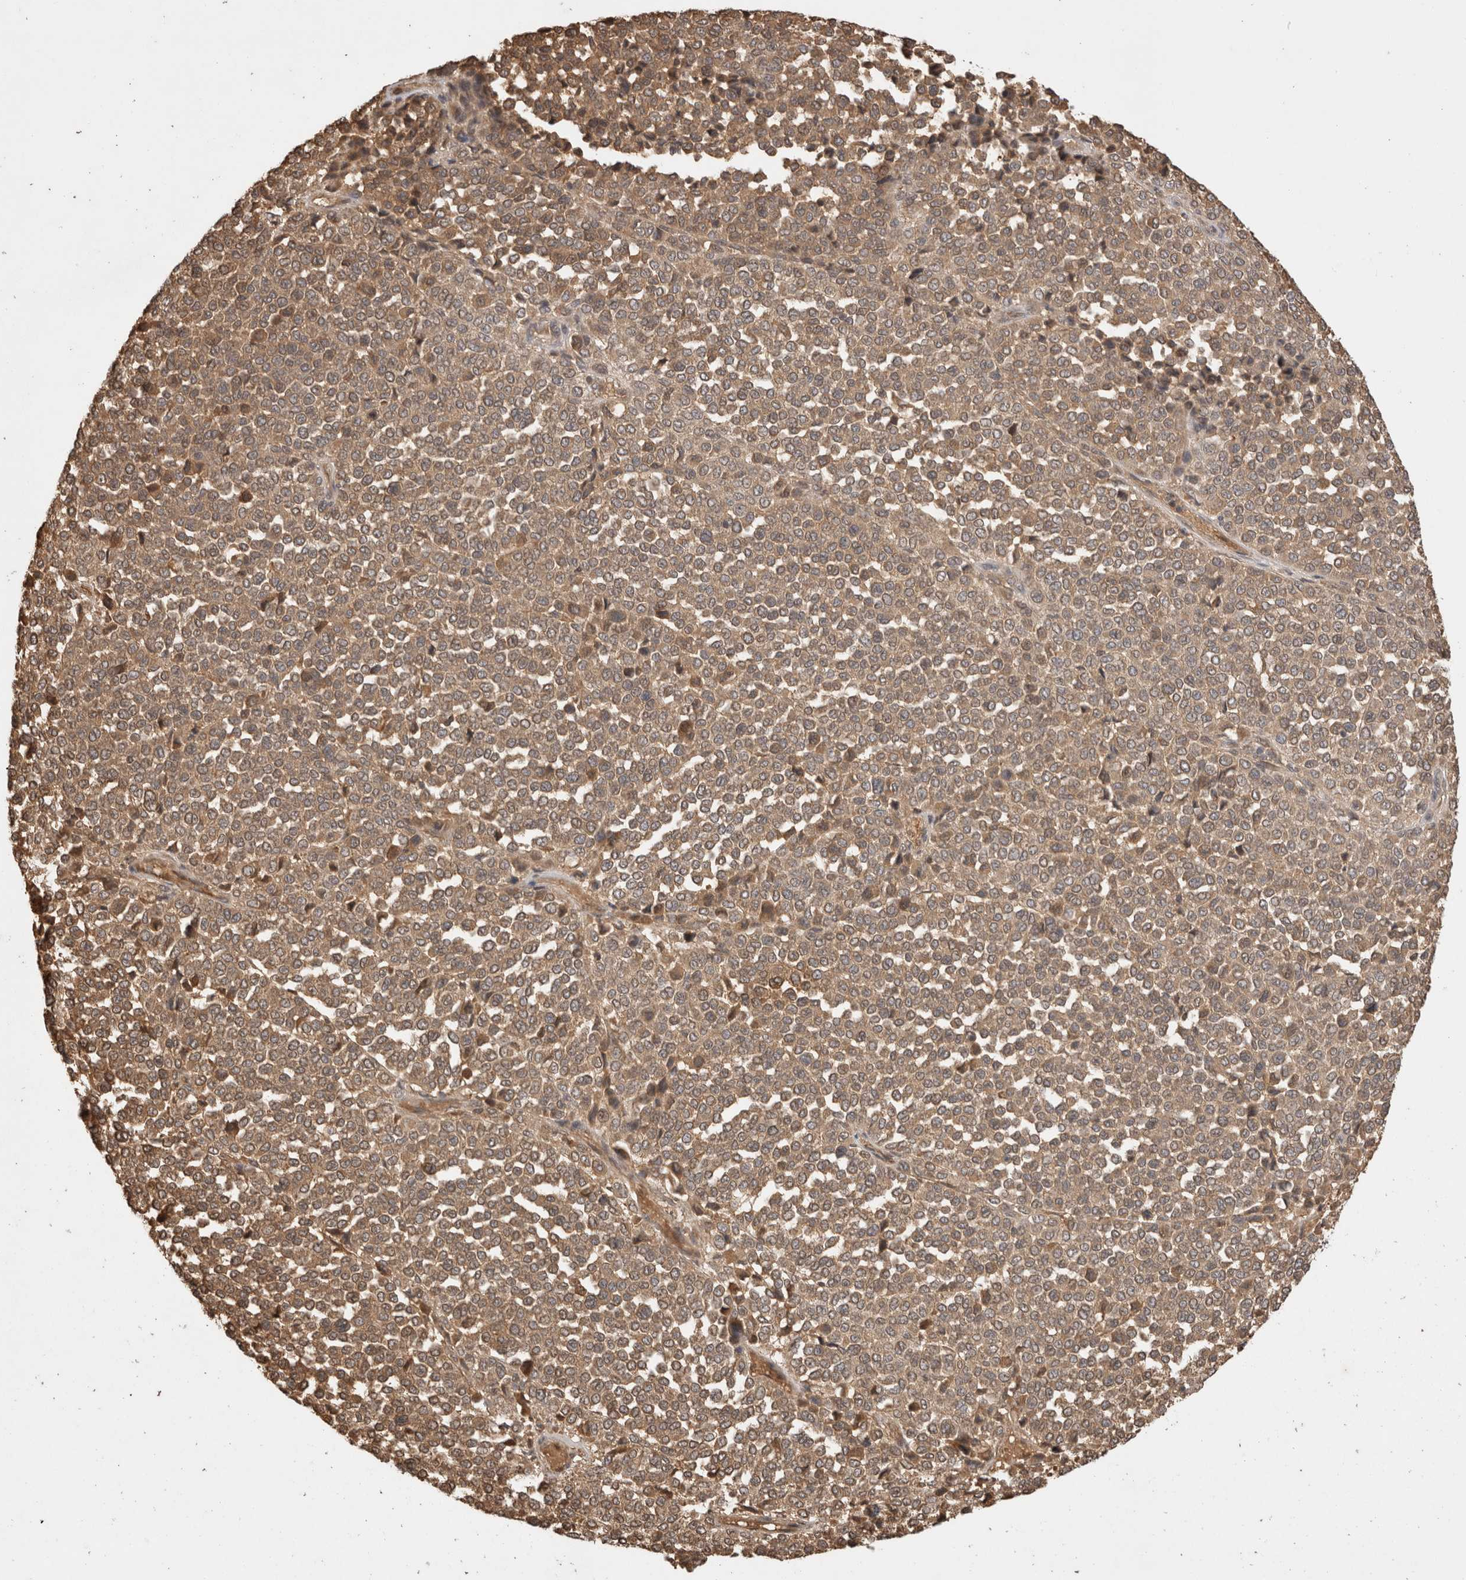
{"staining": {"intensity": "moderate", "quantity": ">75%", "location": "cytoplasmic/membranous"}, "tissue": "melanoma", "cell_type": "Tumor cells", "image_type": "cancer", "snomed": [{"axis": "morphology", "description": "Malignant melanoma, Metastatic site"}, {"axis": "topography", "description": "Pancreas"}], "caption": "Melanoma stained with a protein marker reveals moderate staining in tumor cells.", "gene": "PRMT3", "patient": {"sex": "female", "age": 30}}